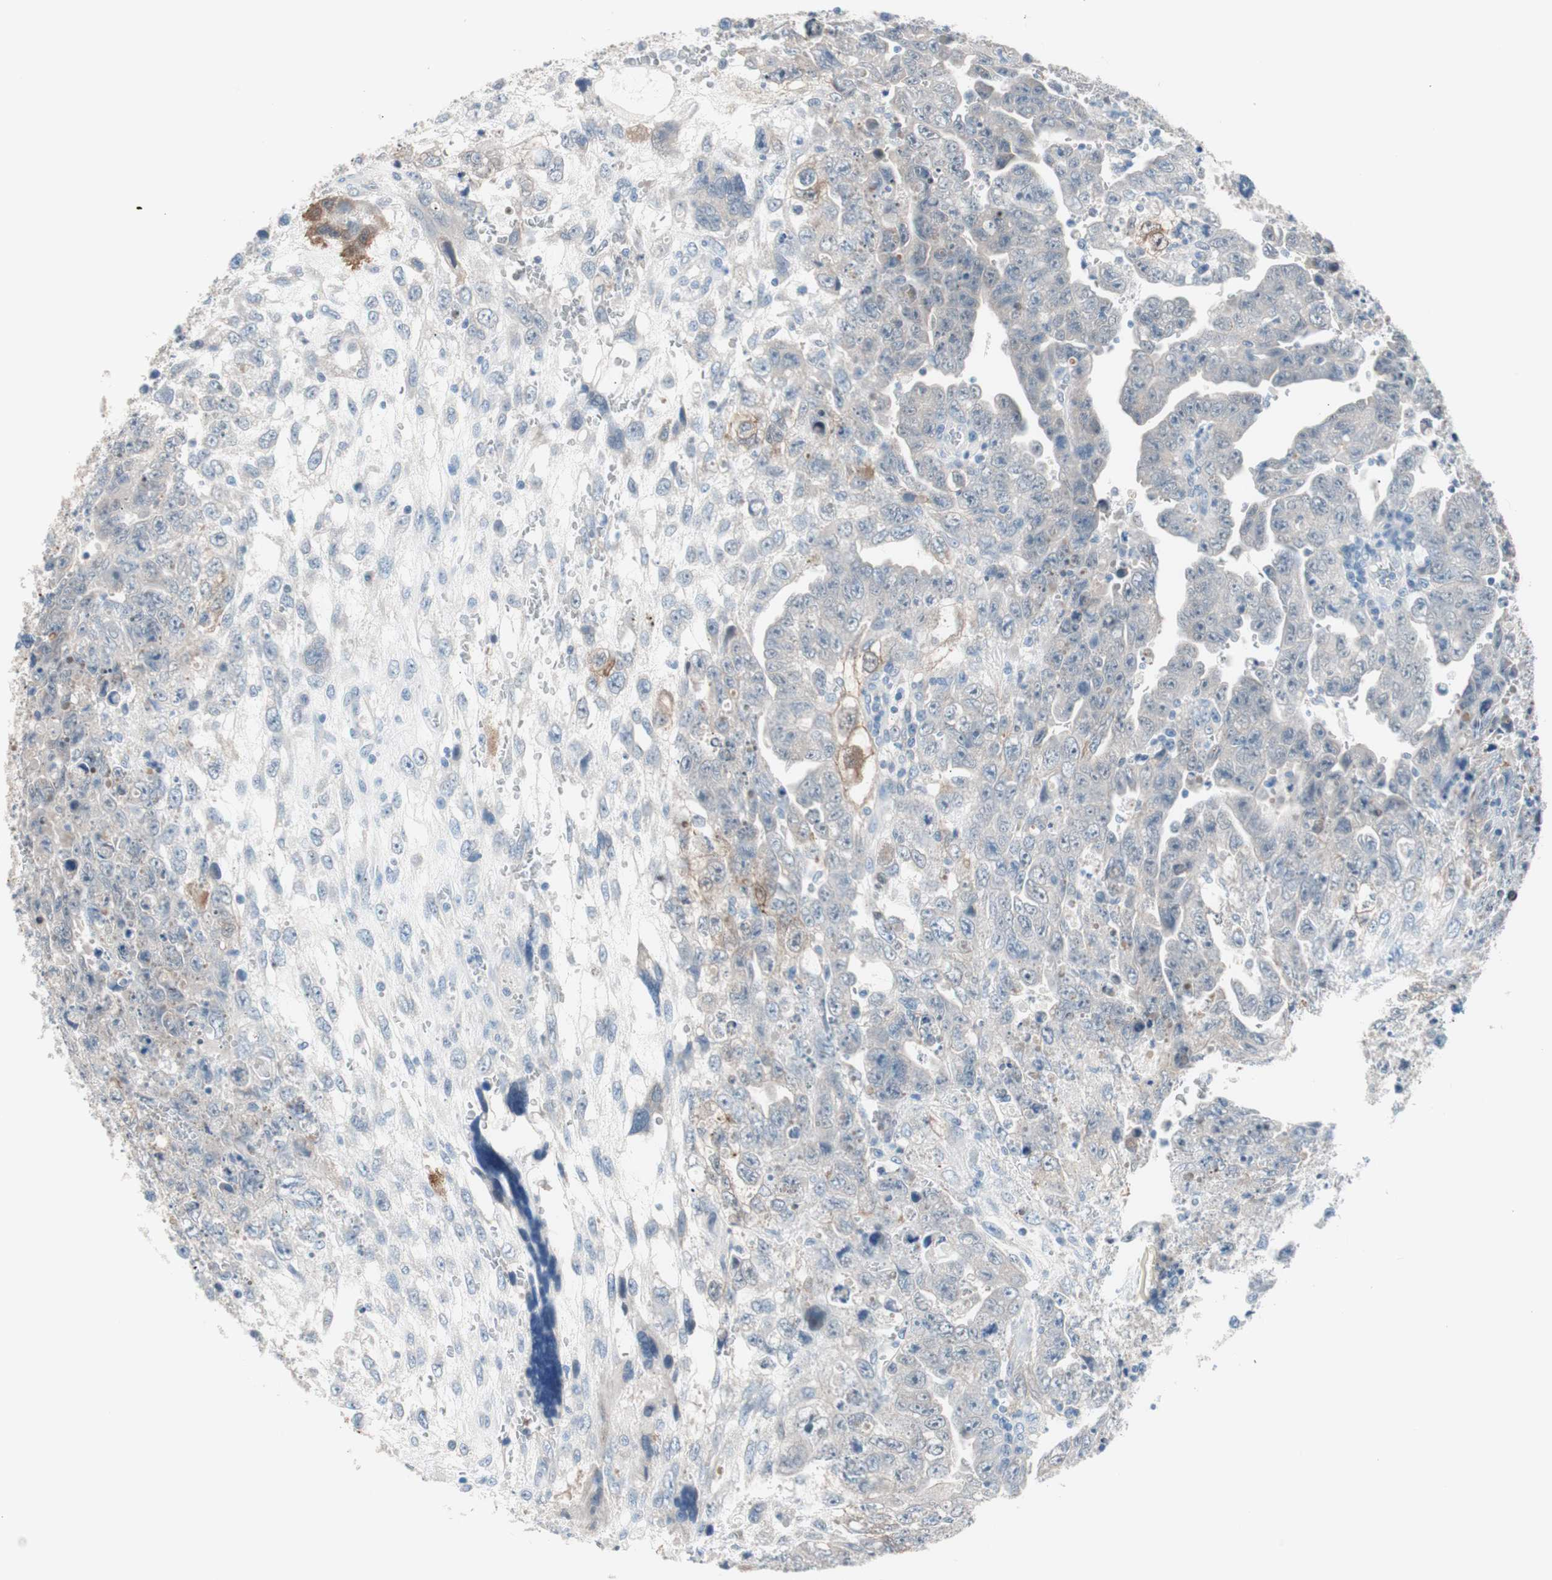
{"staining": {"intensity": "weak", "quantity": "25%-75%", "location": "cytoplasmic/membranous"}, "tissue": "testis cancer", "cell_type": "Tumor cells", "image_type": "cancer", "snomed": [{"axis": "morphology", "description": "Carcinoma, Embryonal, NOS"}, {"axis": "topography", "description": "Testis"}], "caption": "Protein expression analysis of testis cancer displays weak cytoplasmic/membranous staining in about 25%-75% of tumor cells.", "gene": "VIL1", "patient": {"sex": "male", "age": 28}}